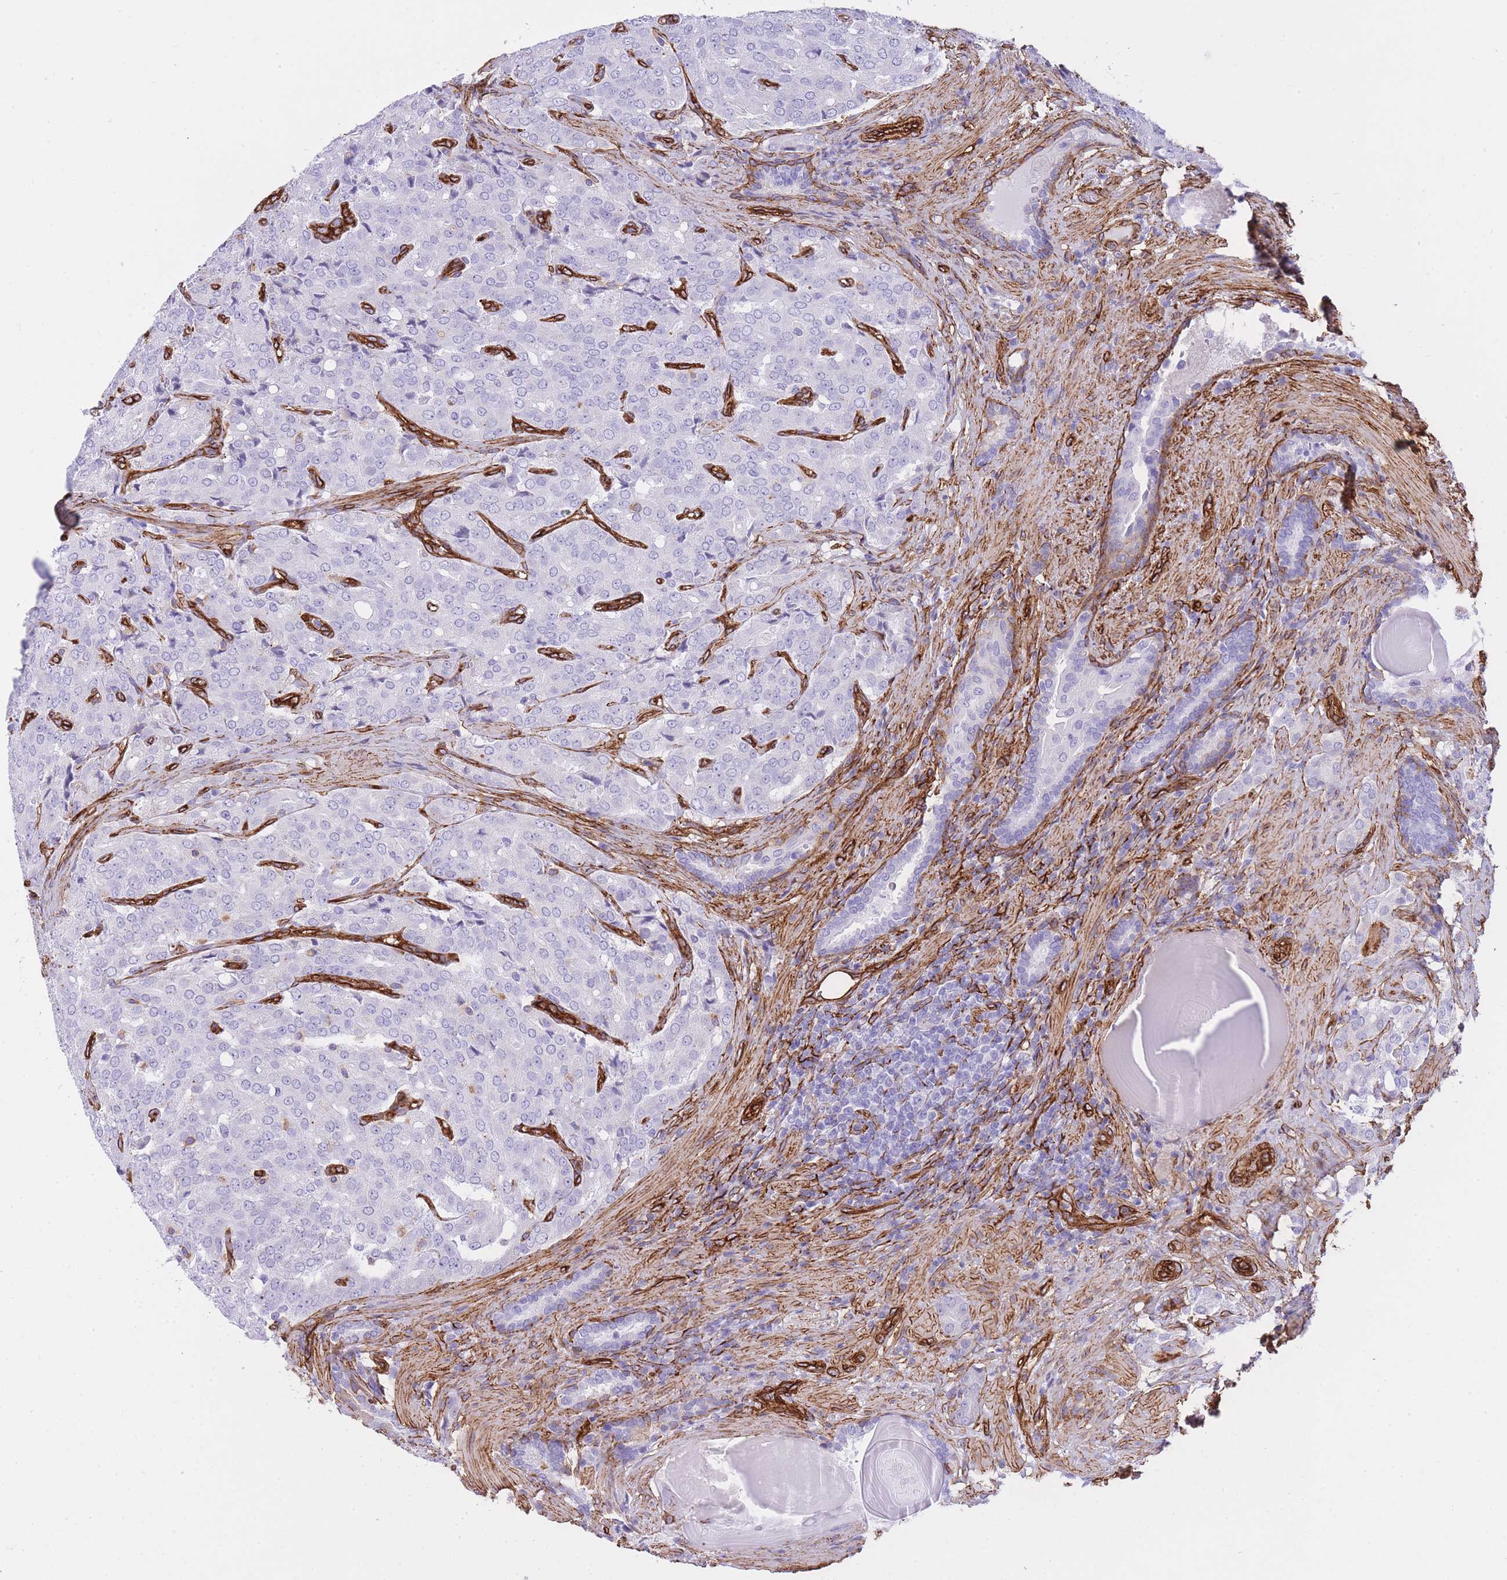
{"staining": {"intensity": "negative", "quantity": "none", "location": "none"}, "tissue": "prostate cancer", "cell_type": "Tumor cells", "image_type": "cancer", "snomed": [{"axis": "morphology", "description": "Adenocarcinoma, High grade"}, {"axis": "topography", "description": "Prostate"}], "caption": "This is a histopathology image of IHC staining of prostate cancer (adenocarcinoma (high-grade)), which shows no positivity in tumor cells.", "gene": "CAVIN1", "patient": {"sex": "male", "age": 68}}